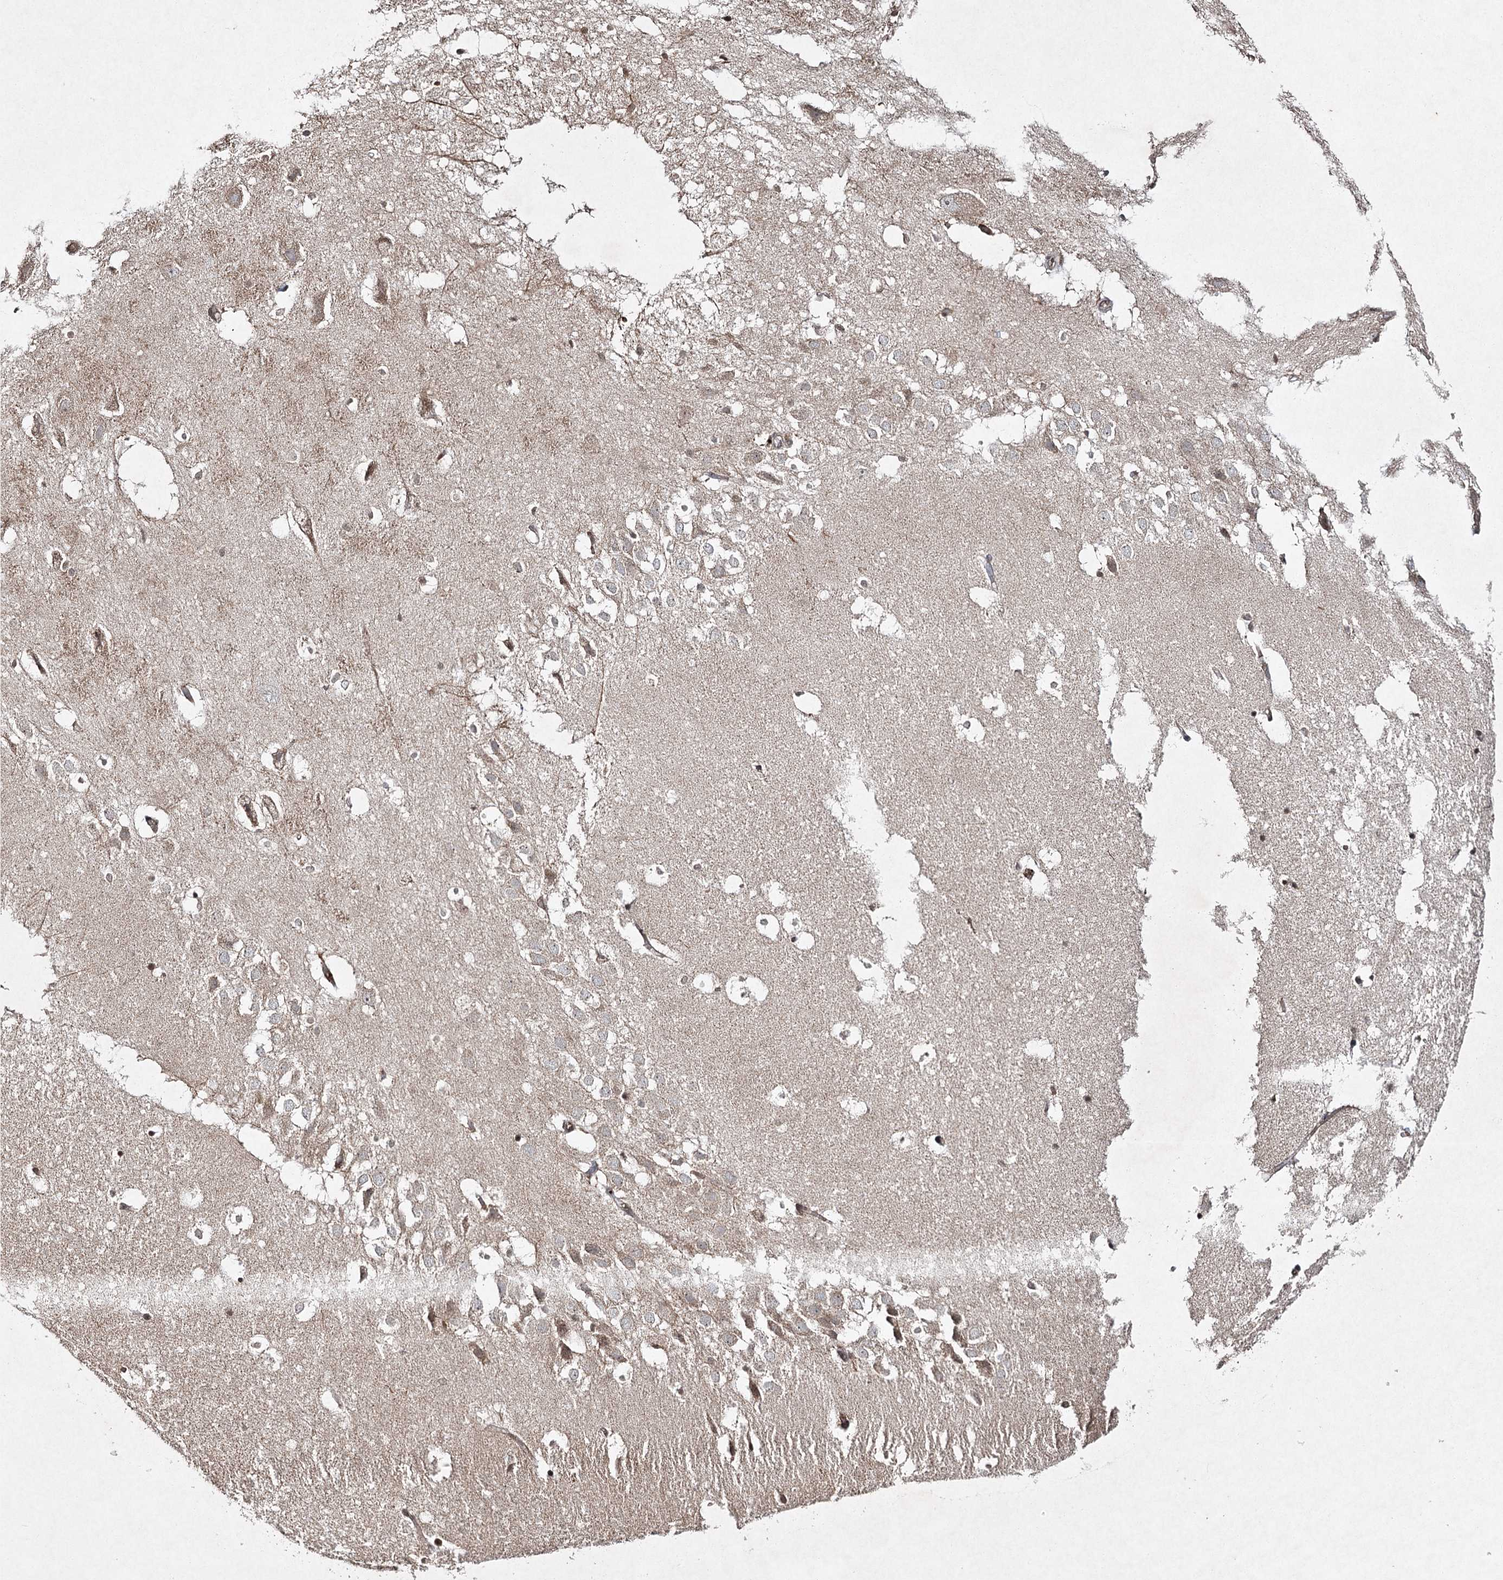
{"staining": {"intensity": "weak", "quantity": ">75%", "location": "cytoplasmic/membranous"}, "tissue": "hippocampus", "cell_type": "Glial cells", "image_type": "normal", "snomed": [{"axis": "morphology", "description": "Normal tissue, NOS"}, {"axis": "topography", "description": "Hippocampus"}], "caption": "Immunohistochemical staining of benign hippocampus reveals >75% levels of weak cytoplasmic/membranous protein positivity in approximately >75% of glial cells. The staining is performed using DAB brown chromogen to label protein expression. The nuclei are counter-stained blue using hematoxylin.", "gene": "CYP2B6", "patient": {"sex": "female", "age": 52}}